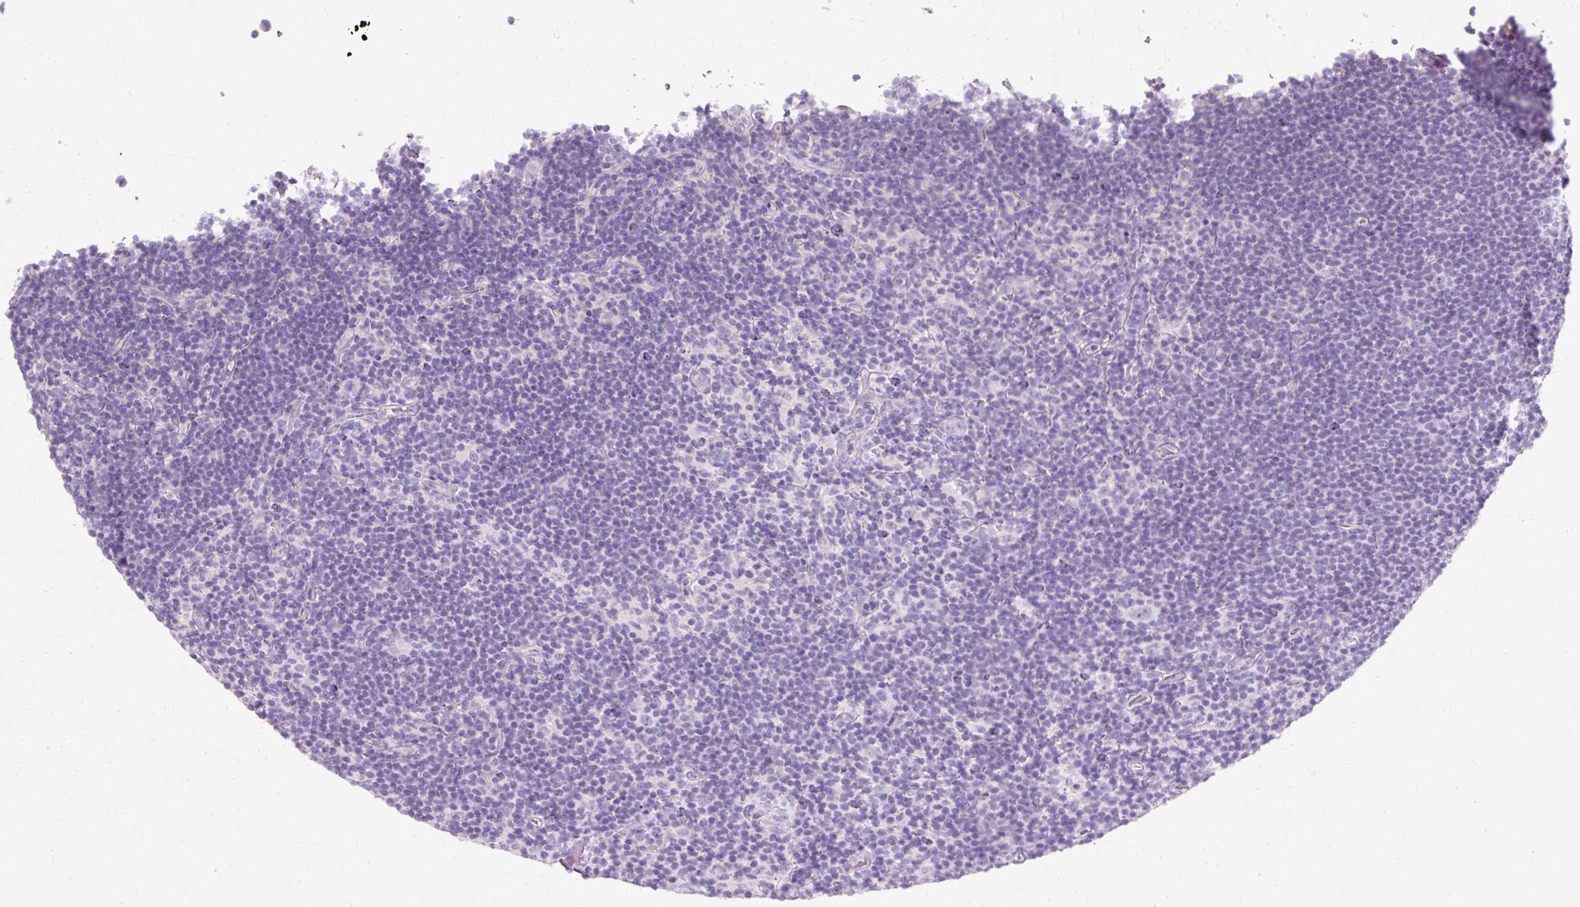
{"staining": {"intensity": "negative", "quantity": "none", "location": "none"}, "tissue": "lymphoma", "cell_type": "Tumor cells", "image_type": "cancer", "snomed": [{"axis": "morphology", "description": "Hodgkin's disease, NOS"}, {"axis": "topography", "description": "Lymph node"}], "caption": "An IHC micrograph of lymphoma is shown. There is no staining in tumor cells of lymphoma. (Brightfield microscopy of DAB immunohistochemistry at high magnification).", "gene": "CLDN25", "patient": {"sex": "female", "age": 57}}